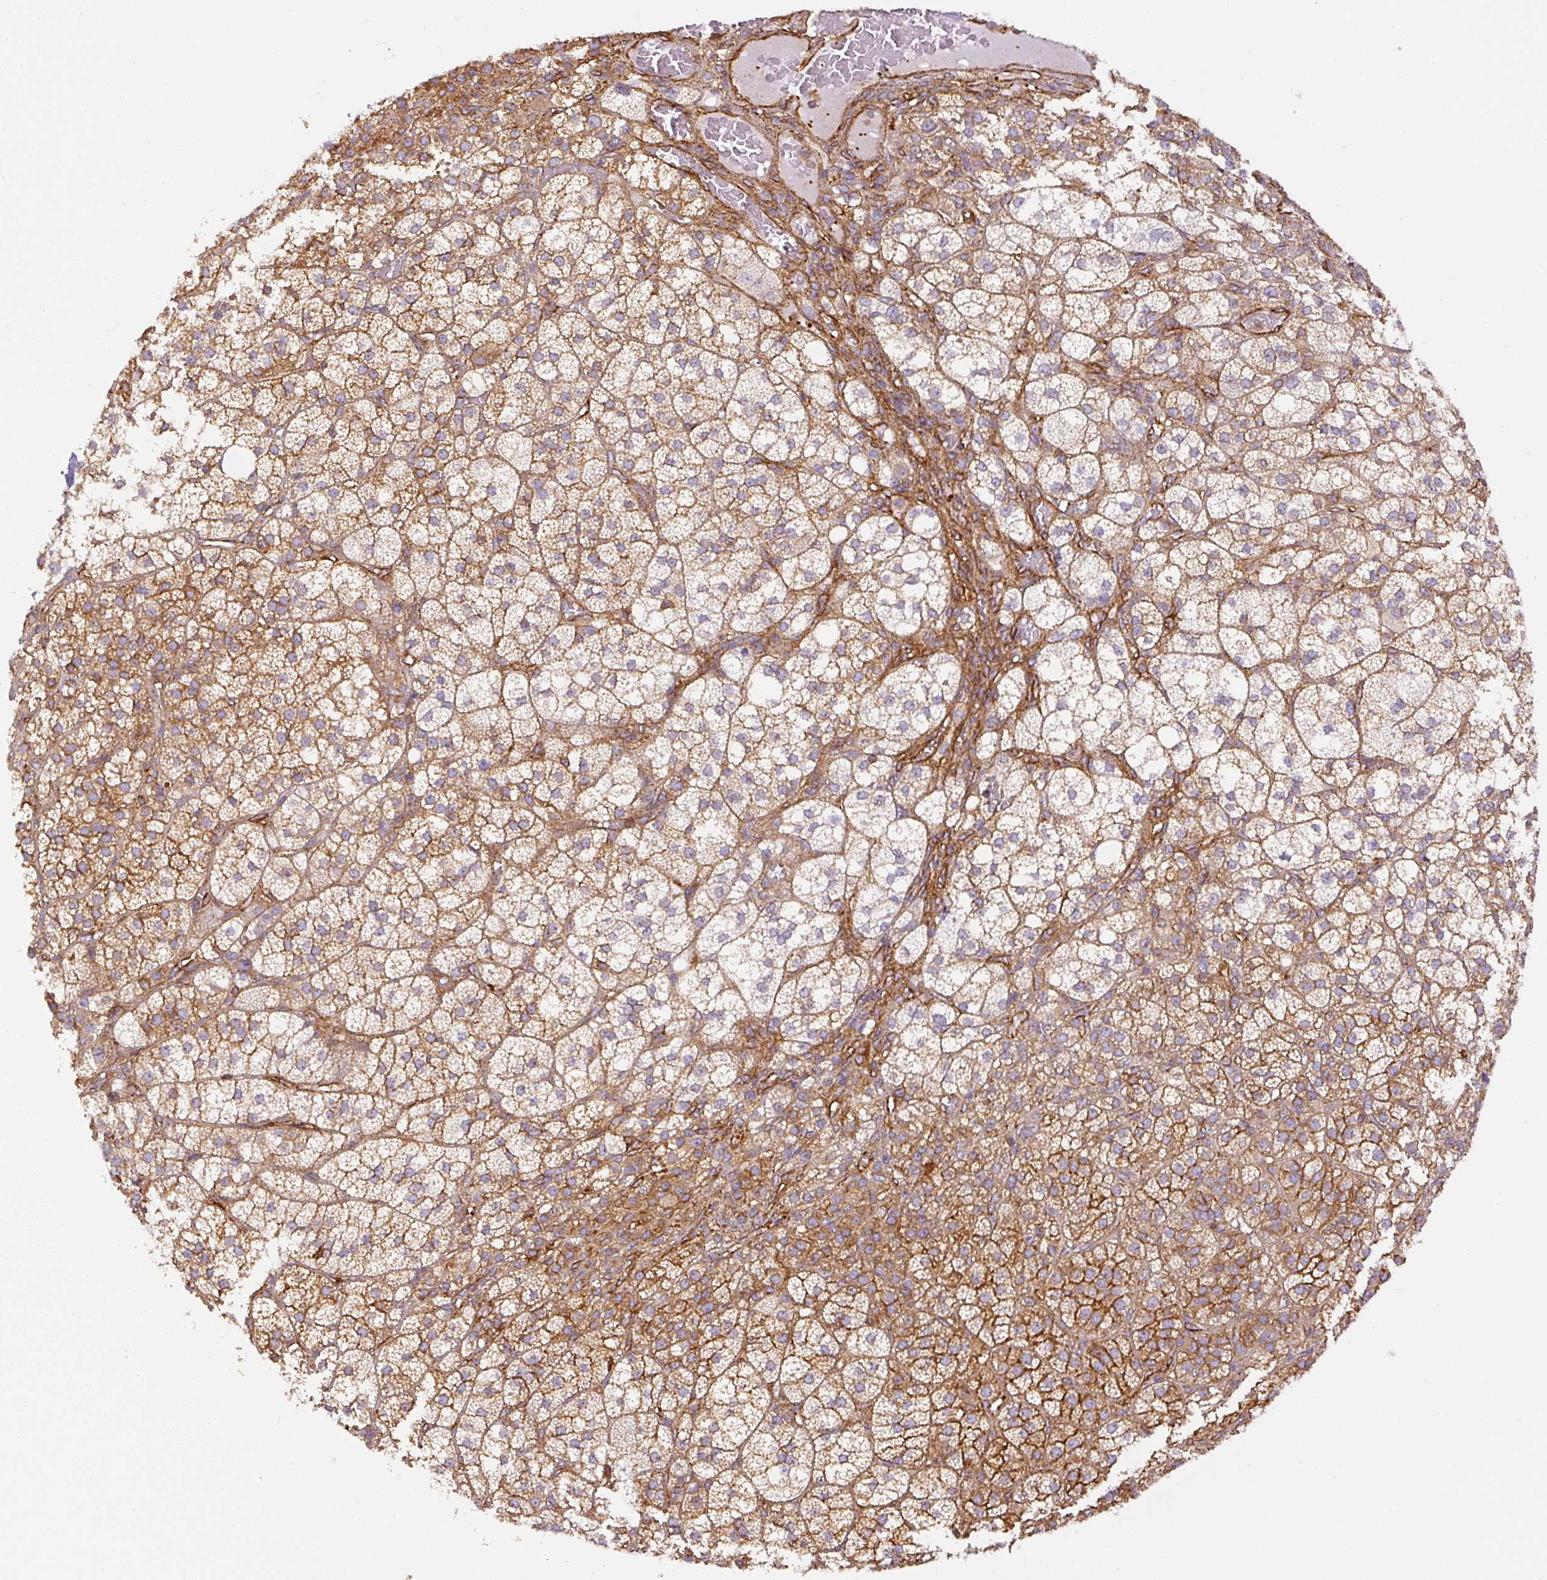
{"staining": {"intensity": "moderate", "quantity": ">75%", "location": "cytoplasmic/membranous"}, "tissue": "adrenal gland", "cell_type": "Glandular cells", "image_type": "normal", "snomed": [{"axis": "morphology", "description": "Normal tissue, NOS"}, {"axis": "topography", "description": "Adrenal gland"}], "caption": "Glandular cells demonstrate moderate cytoplasmic/membranous expression in approximately >75% of cells in benign adrenal gland. Using DAB (3,3'-diaminobenzidine) (brown) and hematoxylin (blue) stains, captured at high magnification using brightfield microscopy.", "gene": "MYL12A", "patient": {"sex": "female", "age": 60}}